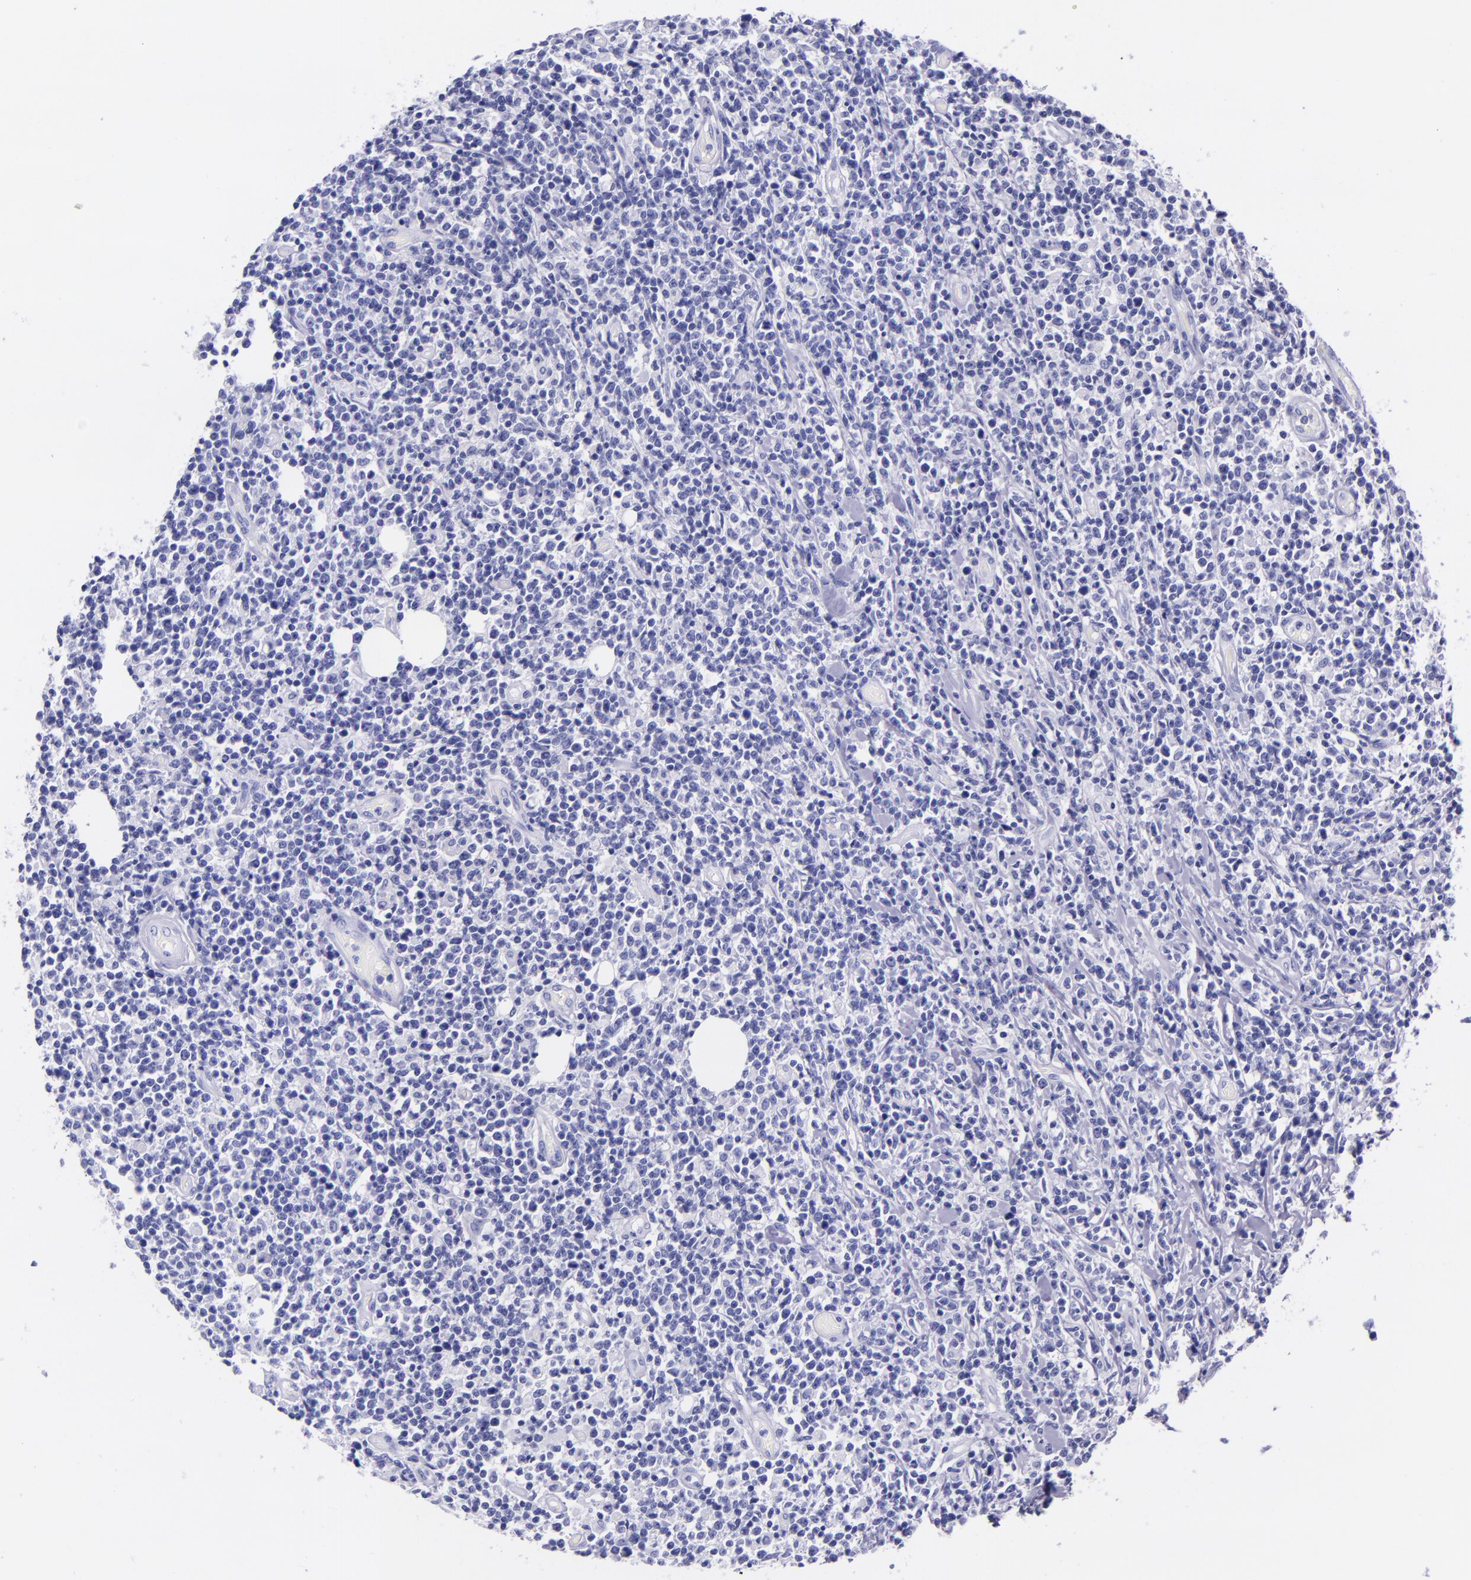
{"staining": {"intensity": "negative", "quantity": "none", "location": "none"}, "tissue": "lymphoma", "cell_type": "Tumor cells", "image_type": "cancer", "snomed": [{"axis": "morphology", "description": "Malignant lymphoma, non-Hodgkin's type, High grade"}, {"axis": "topography", "description": "Colon"}], "caption": "Human lymphoma stained for a protein using immunohistochemistry (IHC) demonstrates no staining in tumor cells.", "gene": "MBP", "patient": {"sex": "male", "age": 82}}